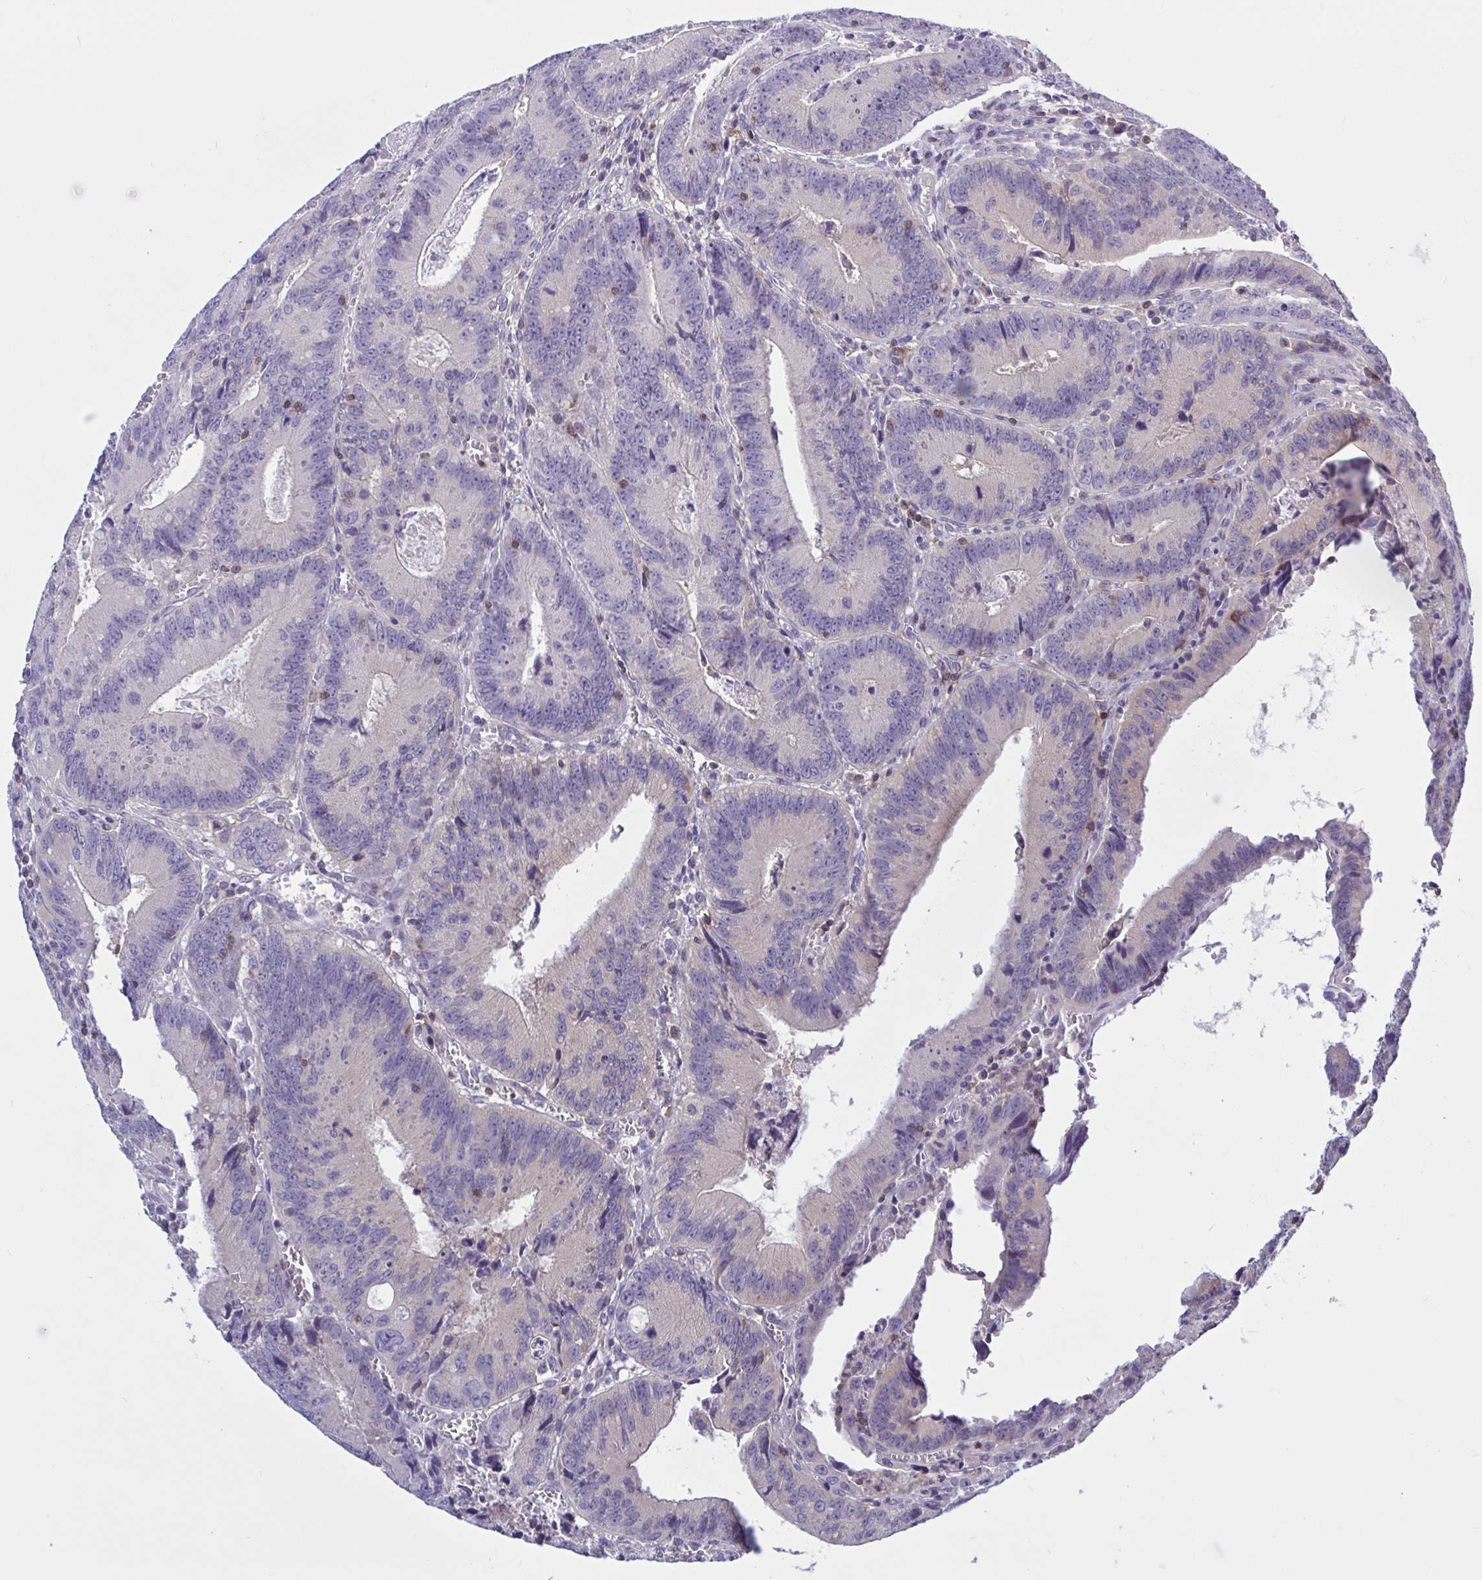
{"staining": {"intensity": "weak", "quantity": "<25%", "location": "cytoplasmic/membranous"}, "tissue": "colorectal cancer", "cell_type": "Tumor cells", "image_type": "cancer", "snomed": [{"axis": "morphology", "description": "Adenocarcinoma, NOS"}, {"axis": "topography", "description": "Rectum"}], "caption": "This is an immunohistochemistry micrograph of adenocarcinoma (colorectal). There is no expression in tumor cells.", "gene": "TANK", "patient": {"sex": "female", "age": 81}}